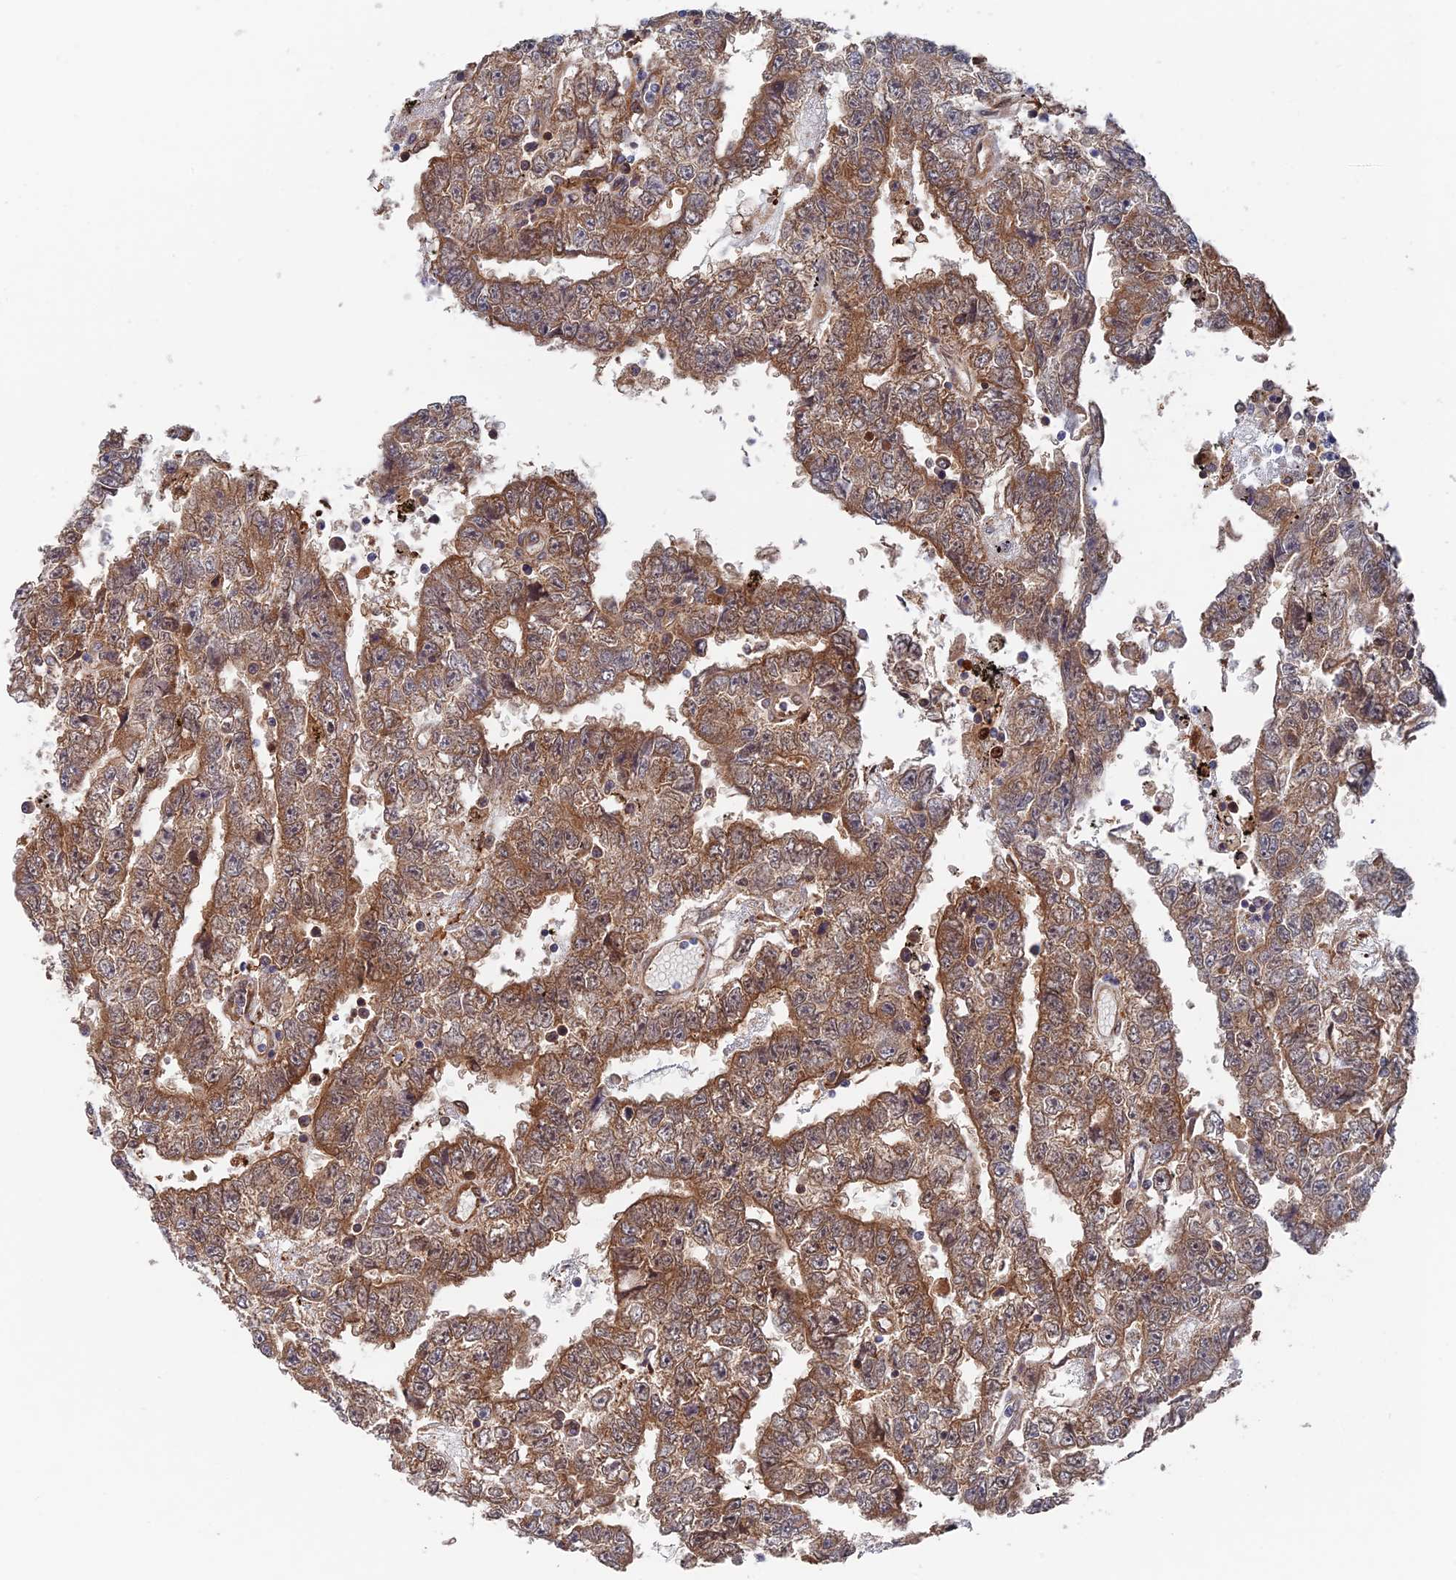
{"staining": {"intensity": "moderate", "quantity": ">75%", "location": "cytoplasmic/membranous"}, "tissue": "testis cancer", "cell_type": "Tumor cells", "image_type": "cancer", "snomed": [{"axis": "morphology", "description": "Carcinoma, Embryonal, NOS"}, {"axis": "topography", "description": "Testis"}], "caption": "Immunohistochemistry (IHC) staining of testis embryonal carcinoma, which shows medium levels of moderate cytoplasmic/membranous expression in about >75% of tumor cells indicating moderate cytoplasmic/membranous protein expression. The staining was performed using DAB (3,3'-diaminobenzidine) (brown) for protein detection and nuclei were counterstained in hematoxylin (blue).", "gene": "DTYMK", "patient": {"sex": "male", "age": 25}}